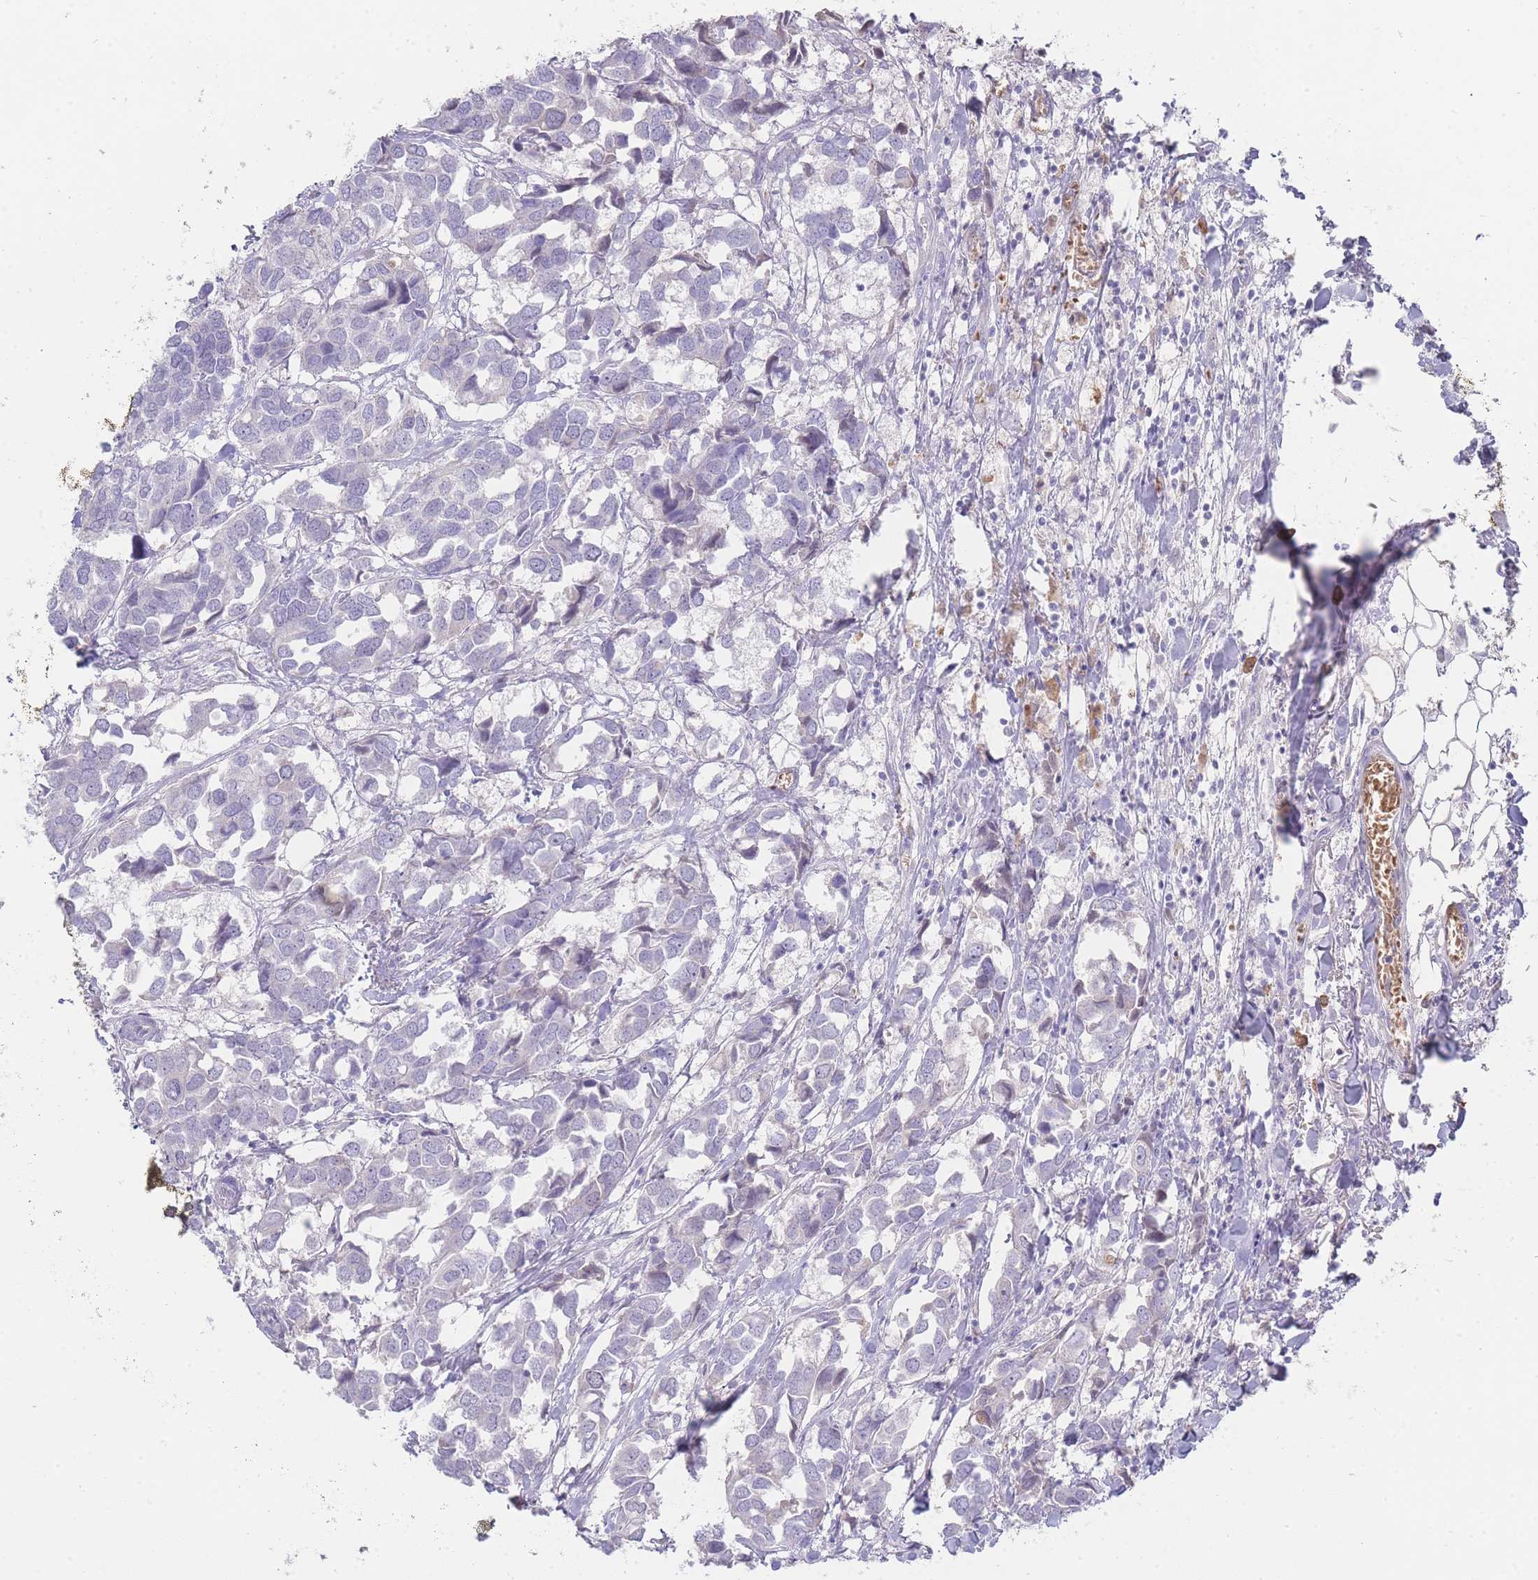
{"staining": {"intensity": "negative", "quantity": "none", "location": "none"}, "tissue": "breast cancer", "cell_type": "Tumor cells", "image_type": "cancer", "snomed": [{"axis": "morphology", "description": "Duct carcinoma"}, {"axis": "topography", "description": "Breast"}], "caption": "A photomicrograph of breast cancer stained for a protein demonstrates no brown staining in tumor cells.", "gene": "HBG2", "patient": {"sex": "female", "age": 83}}